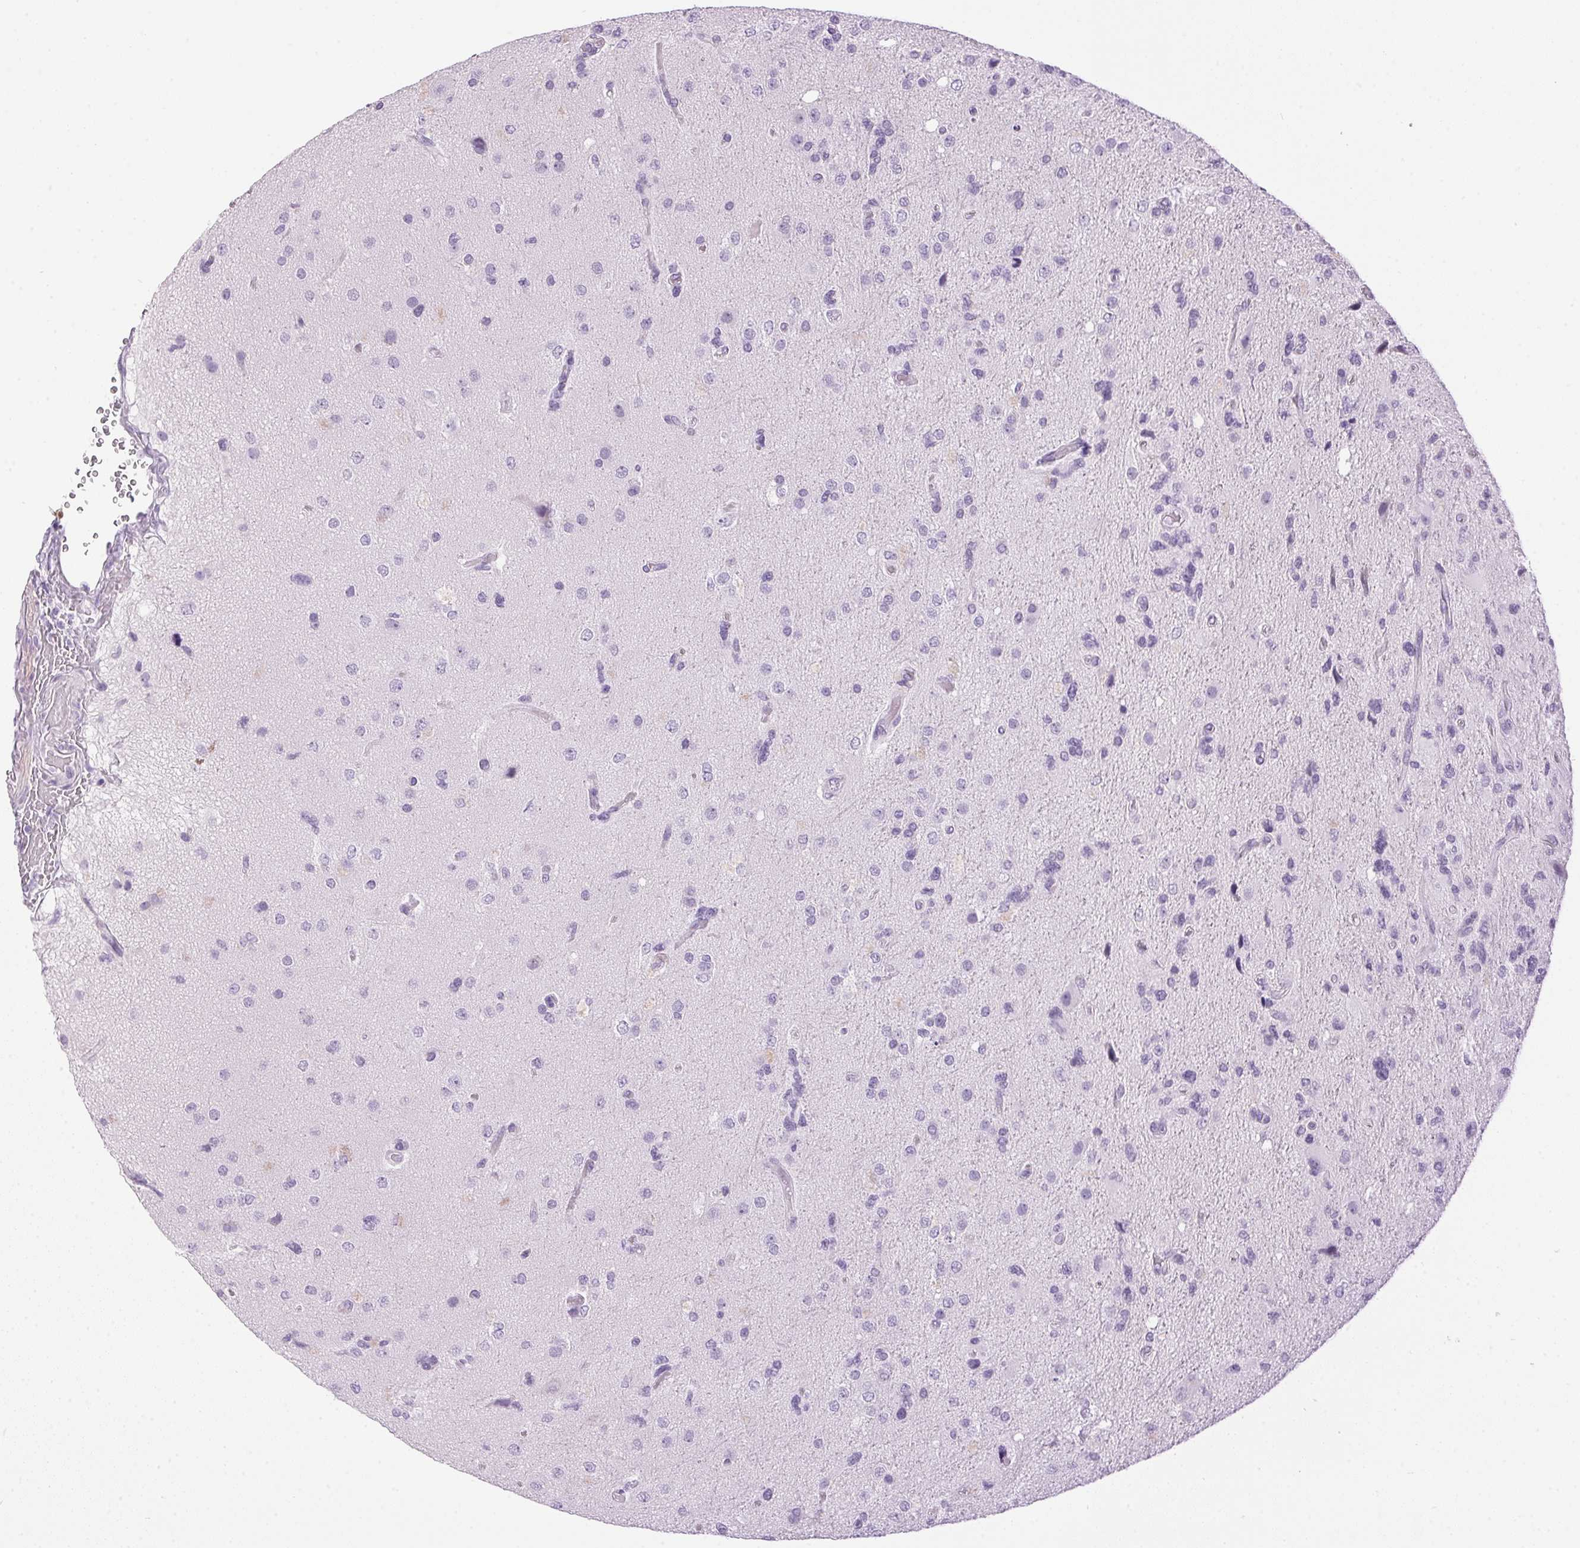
{"staining": {"intensity": "negative", "quantity": "none", "location": "none"}, "tissue": "glioma", "cell_type": "Tumor cells", "image_type": "cancer", "snomed": [{"axis": "morphology", "description": "Glioma, malignant, High grade"}, {"axis": "topography", "description": "Brain"}], "caption": "Glioma stained for a protein using IHC shows no positivity tumor cells.", "gene": "SP7", "patient": {"sex": "female", "age": 71}}